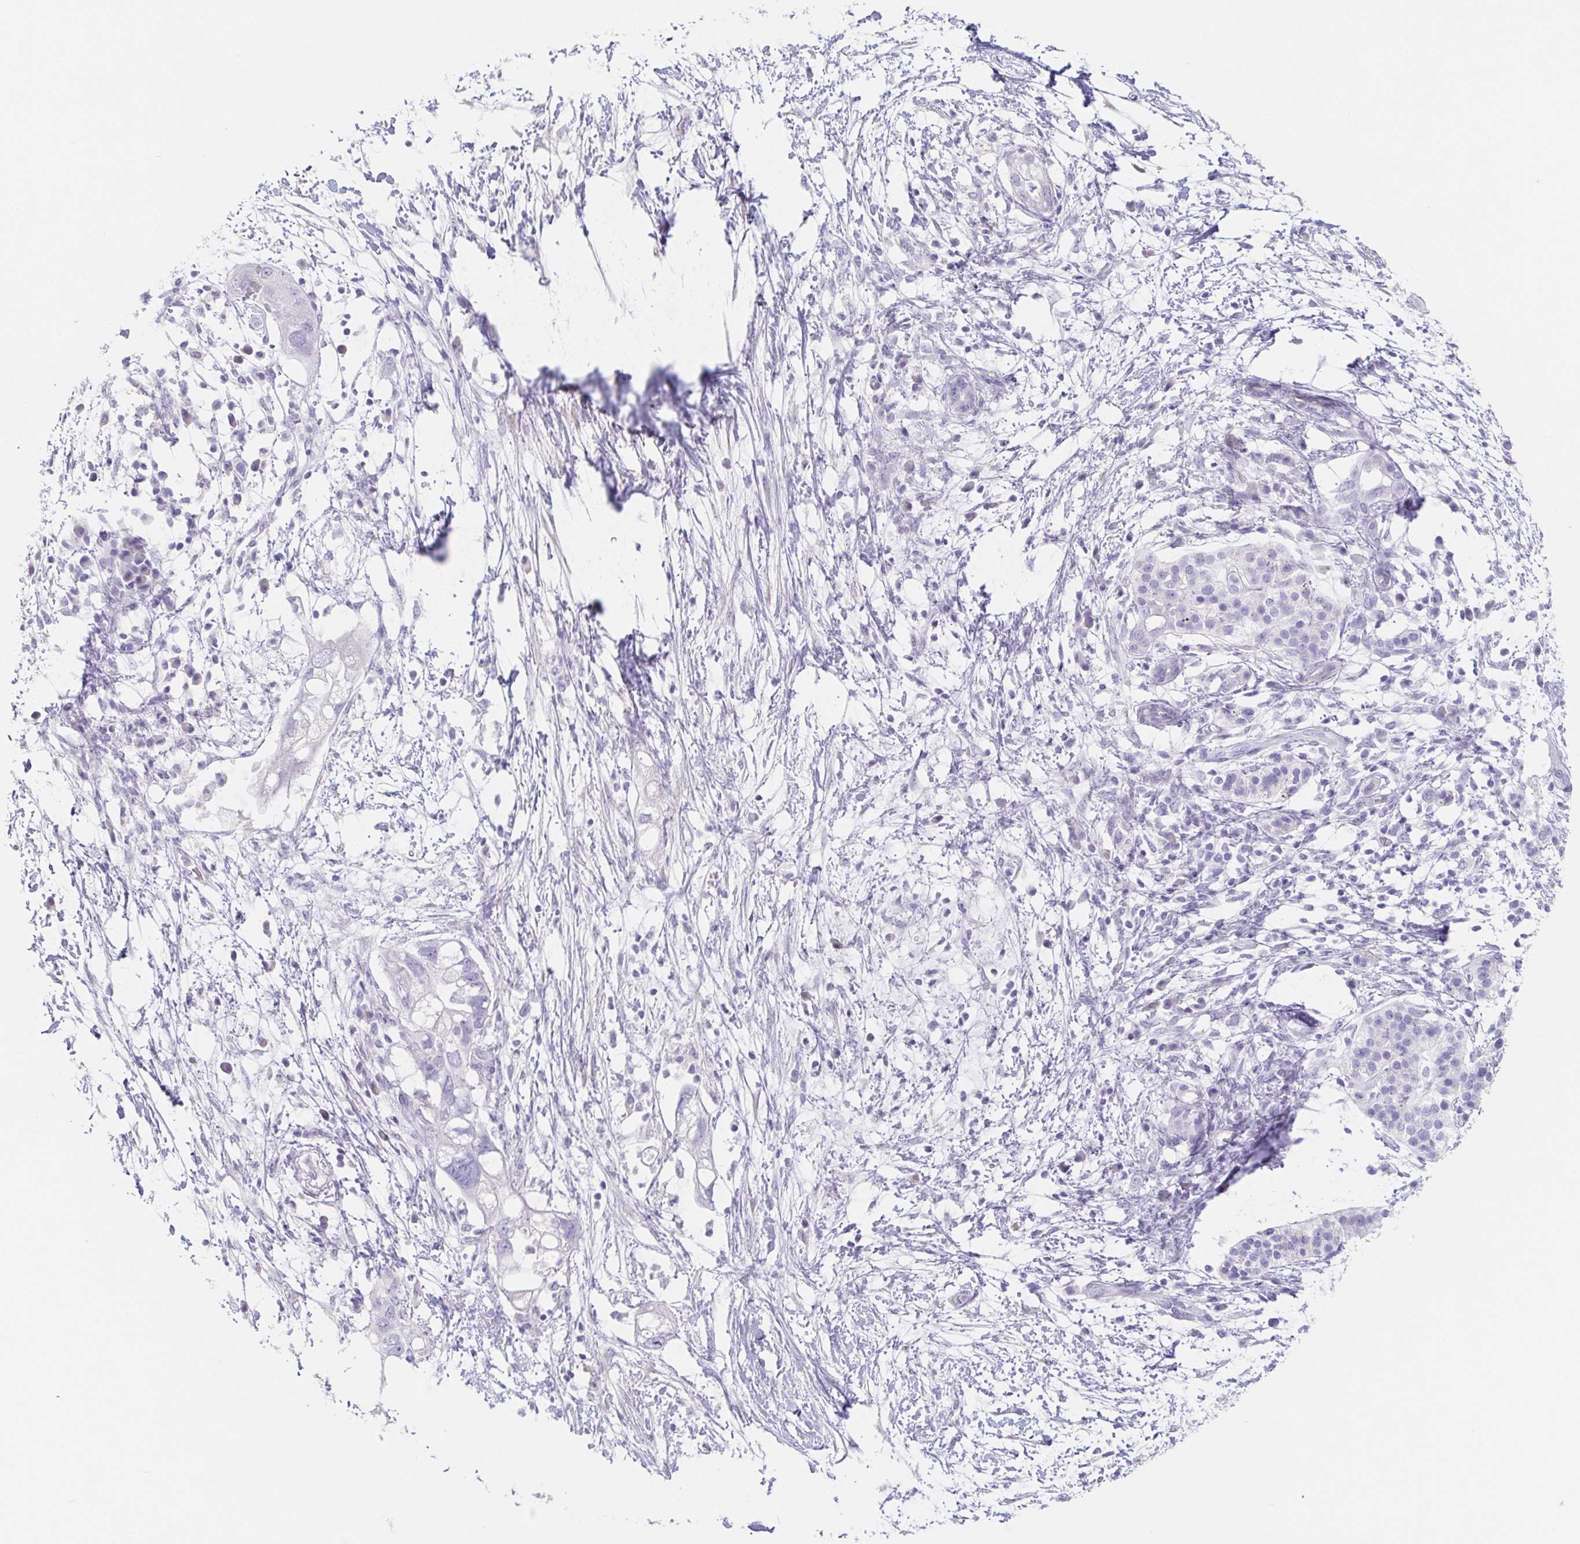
{"staining": {"intensity": "negative", "quantity": "none", "location": "none"}, "tissue": "pancreatic cancer", "cell_type": "Tumor cells", "image_type": "cancer", "snomed": [{"axis": "morphology", "description": "Adenocarcinoma, NOS"}, {"axis": "topography", "description": "Pancreas"}], "caption": "The micrograph reveals no significant positivity in tumor cells of adenocarcinoma (pancreatic). The staining is performed using DAB (3,3'-diaminobenzidine) brown chromogen with nuclei counter-stained in using hematoxylin.", "gene": "HDGFL1", "patient": {"sex": "female", "age": 72}}